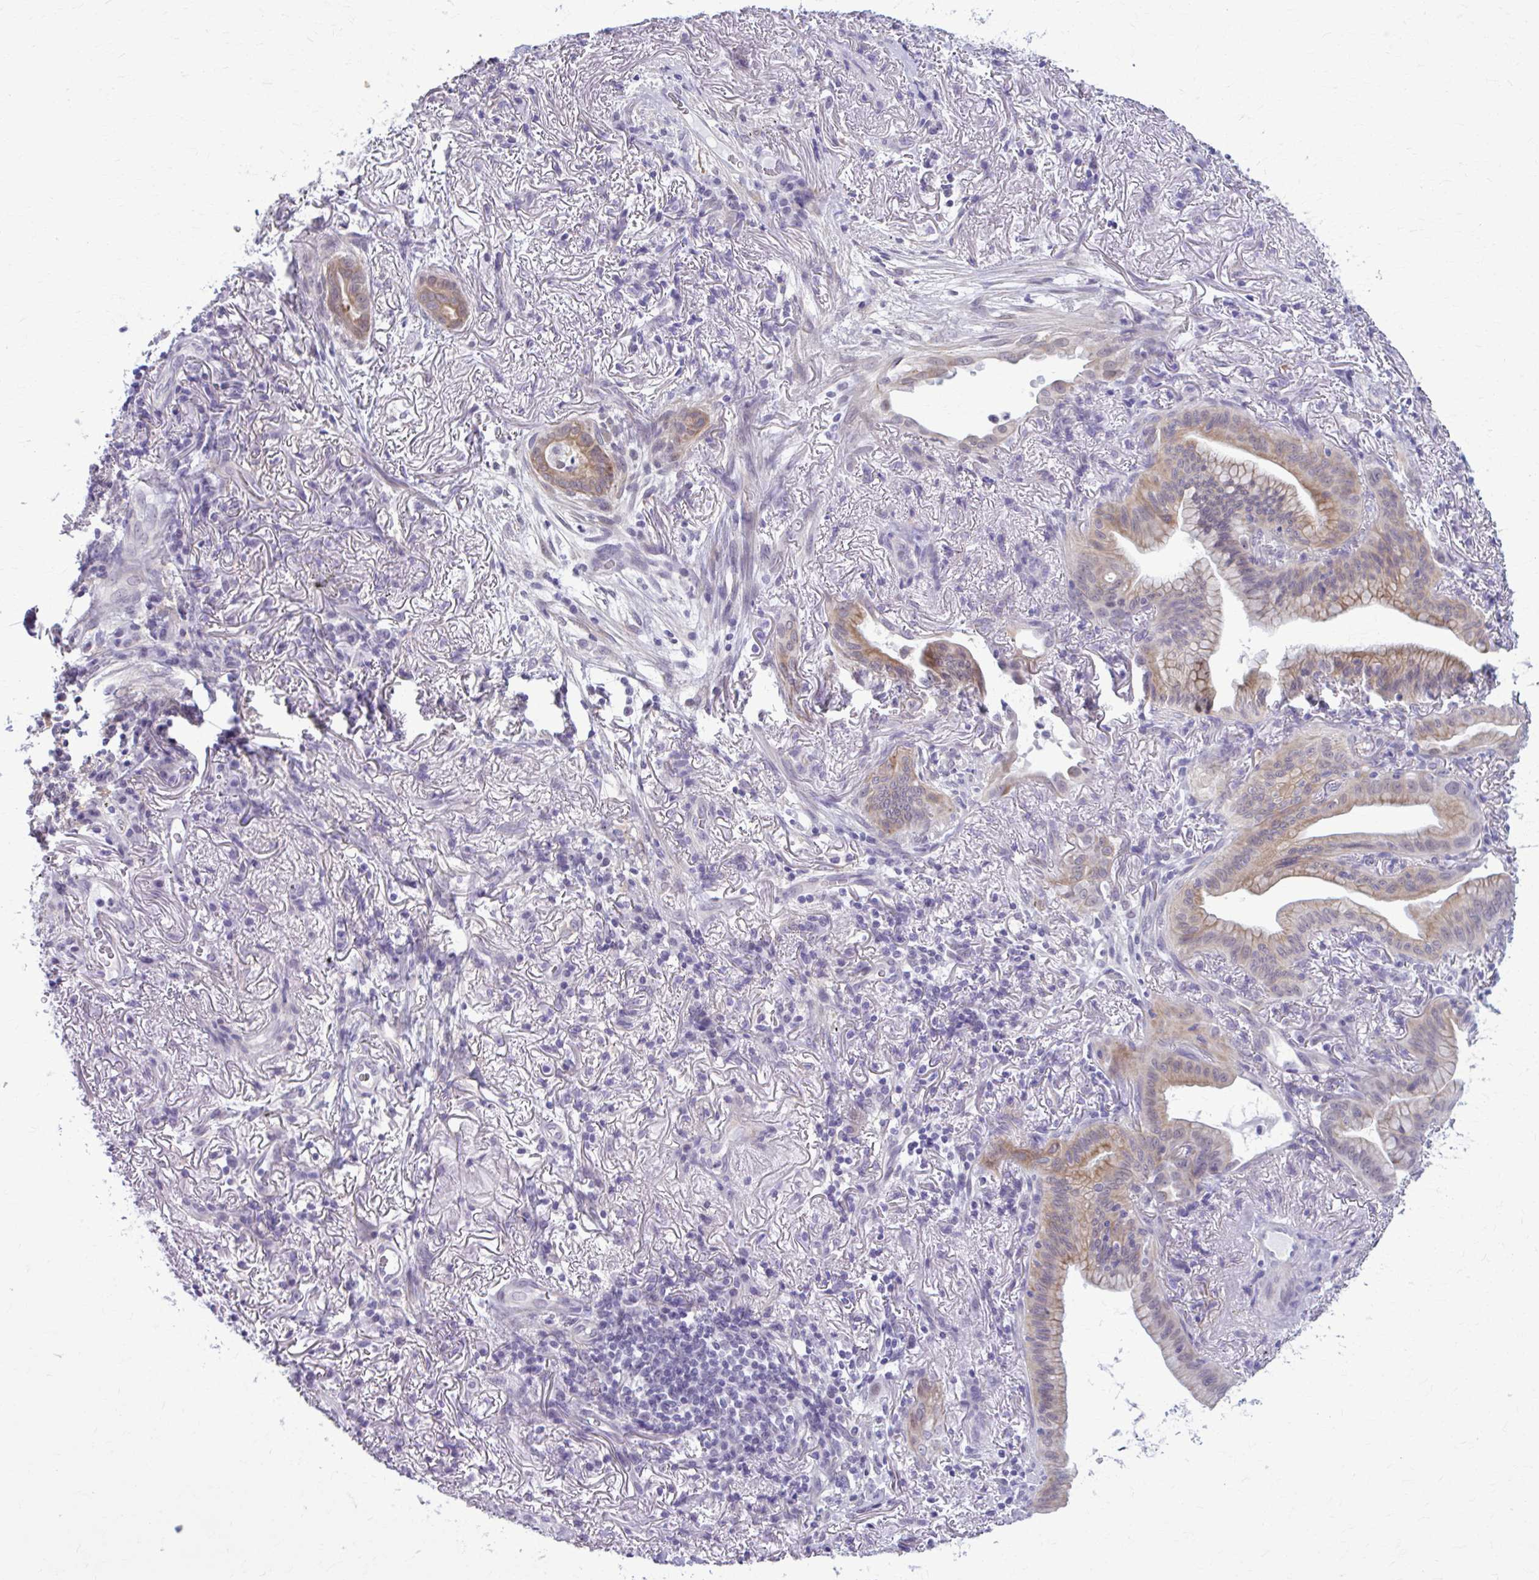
{"staining": {"intensity": "weak", "quantity": "<25%", "location": "cytoplasmic/membranous"}, "tissue": "lung cancer", "cell_type": "Tumor cells", "image_type": "cancer", "snomed": [{"axis": "morphology", "description": "Adenocarcinoma, NOS"}, {"axis": "topography", "description": "Lung"}], "caption": "Adenocarcinoma (lung) was stained to show a protein in brown. There is no significant expression in tumor cells.", "gene": "NUMBL", "patient": {"sex": "male", "age": 77}}